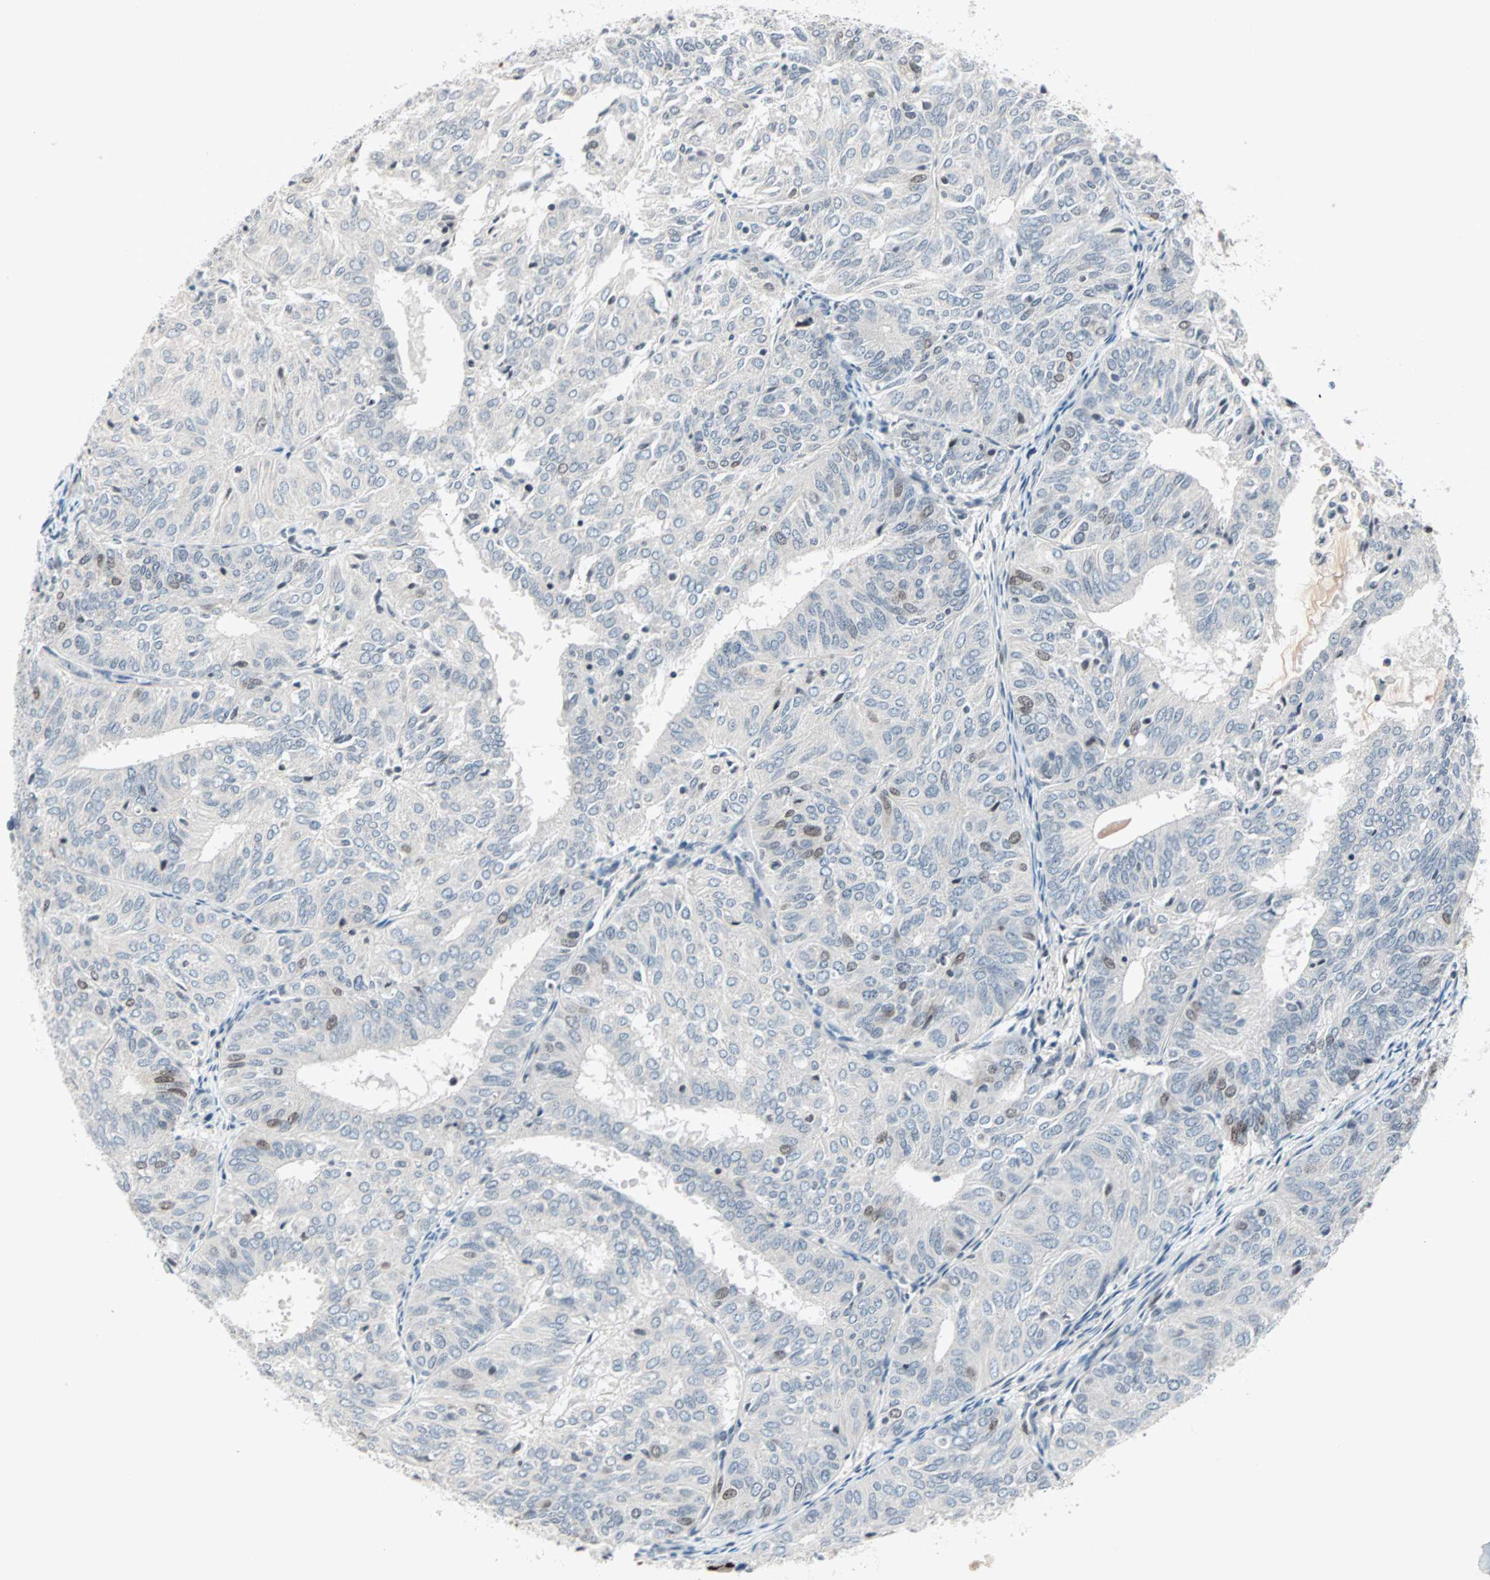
{"staining": {"intensity": "weak", "quantity": "<25%", "location": "nuclear"}, "tissue": "endometrial cancer", "cell_type": "Tumor cells", "image_type": "cancer", "snomed": [{"axis": "morphology", "description": "Adenocarcinoma, NOS"}, {"axis": "topography", "description": "Uterus"}], "caption": "Immunohistochemical staining of human endometrial cancer exhibits no significant staining in tumor cells.", "gene": "CCNE2", "patient": {"sex": "female", "age": 60}}